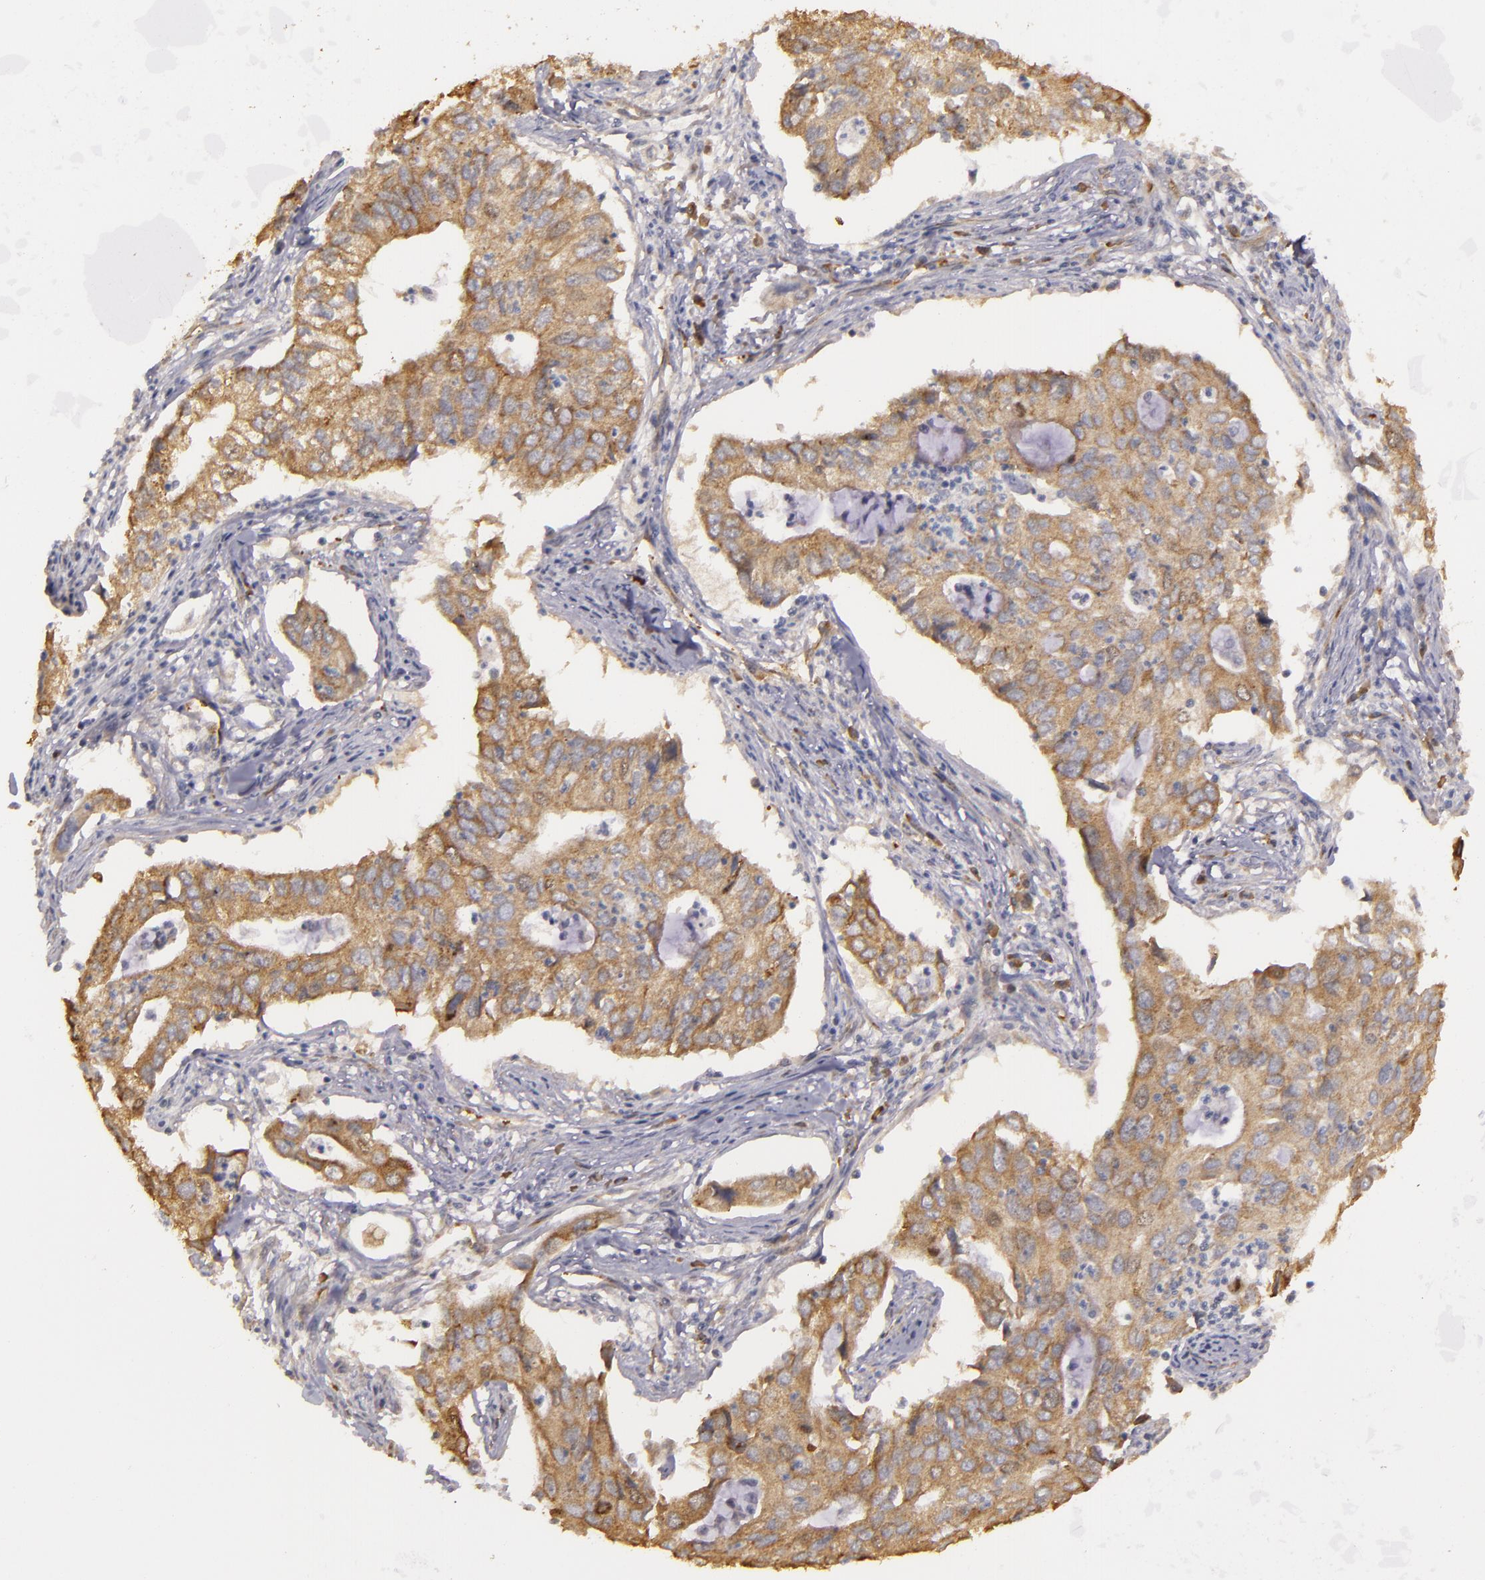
{"staining": {"intensity": "moderate", "quantity": ">75%", "location": "cytoplasmic/membranous"}, "tissue": "lung cancer", "cell_type": "Tumor cells", "image_type": "cancer", "snomed": [{"axis": "morphology", "description": "Adenocarcinoma, NOS"}, {"axis": "topography", "description": "Lung"}], "caption": "Immunohistochemistry (IHC) of lung adenocarcinoma shows medium levels of moderate cytoplasmic/membranous staining in approximately >75% of tumor cells. The staining was performed using DAB (3,3'-diaminobenzidine), with brown indicating positive protein expression. Nuclei are stained blue with hematoxylin.", "gene": "SYTL4", "patient": {"sex": "male", "age": 48}}